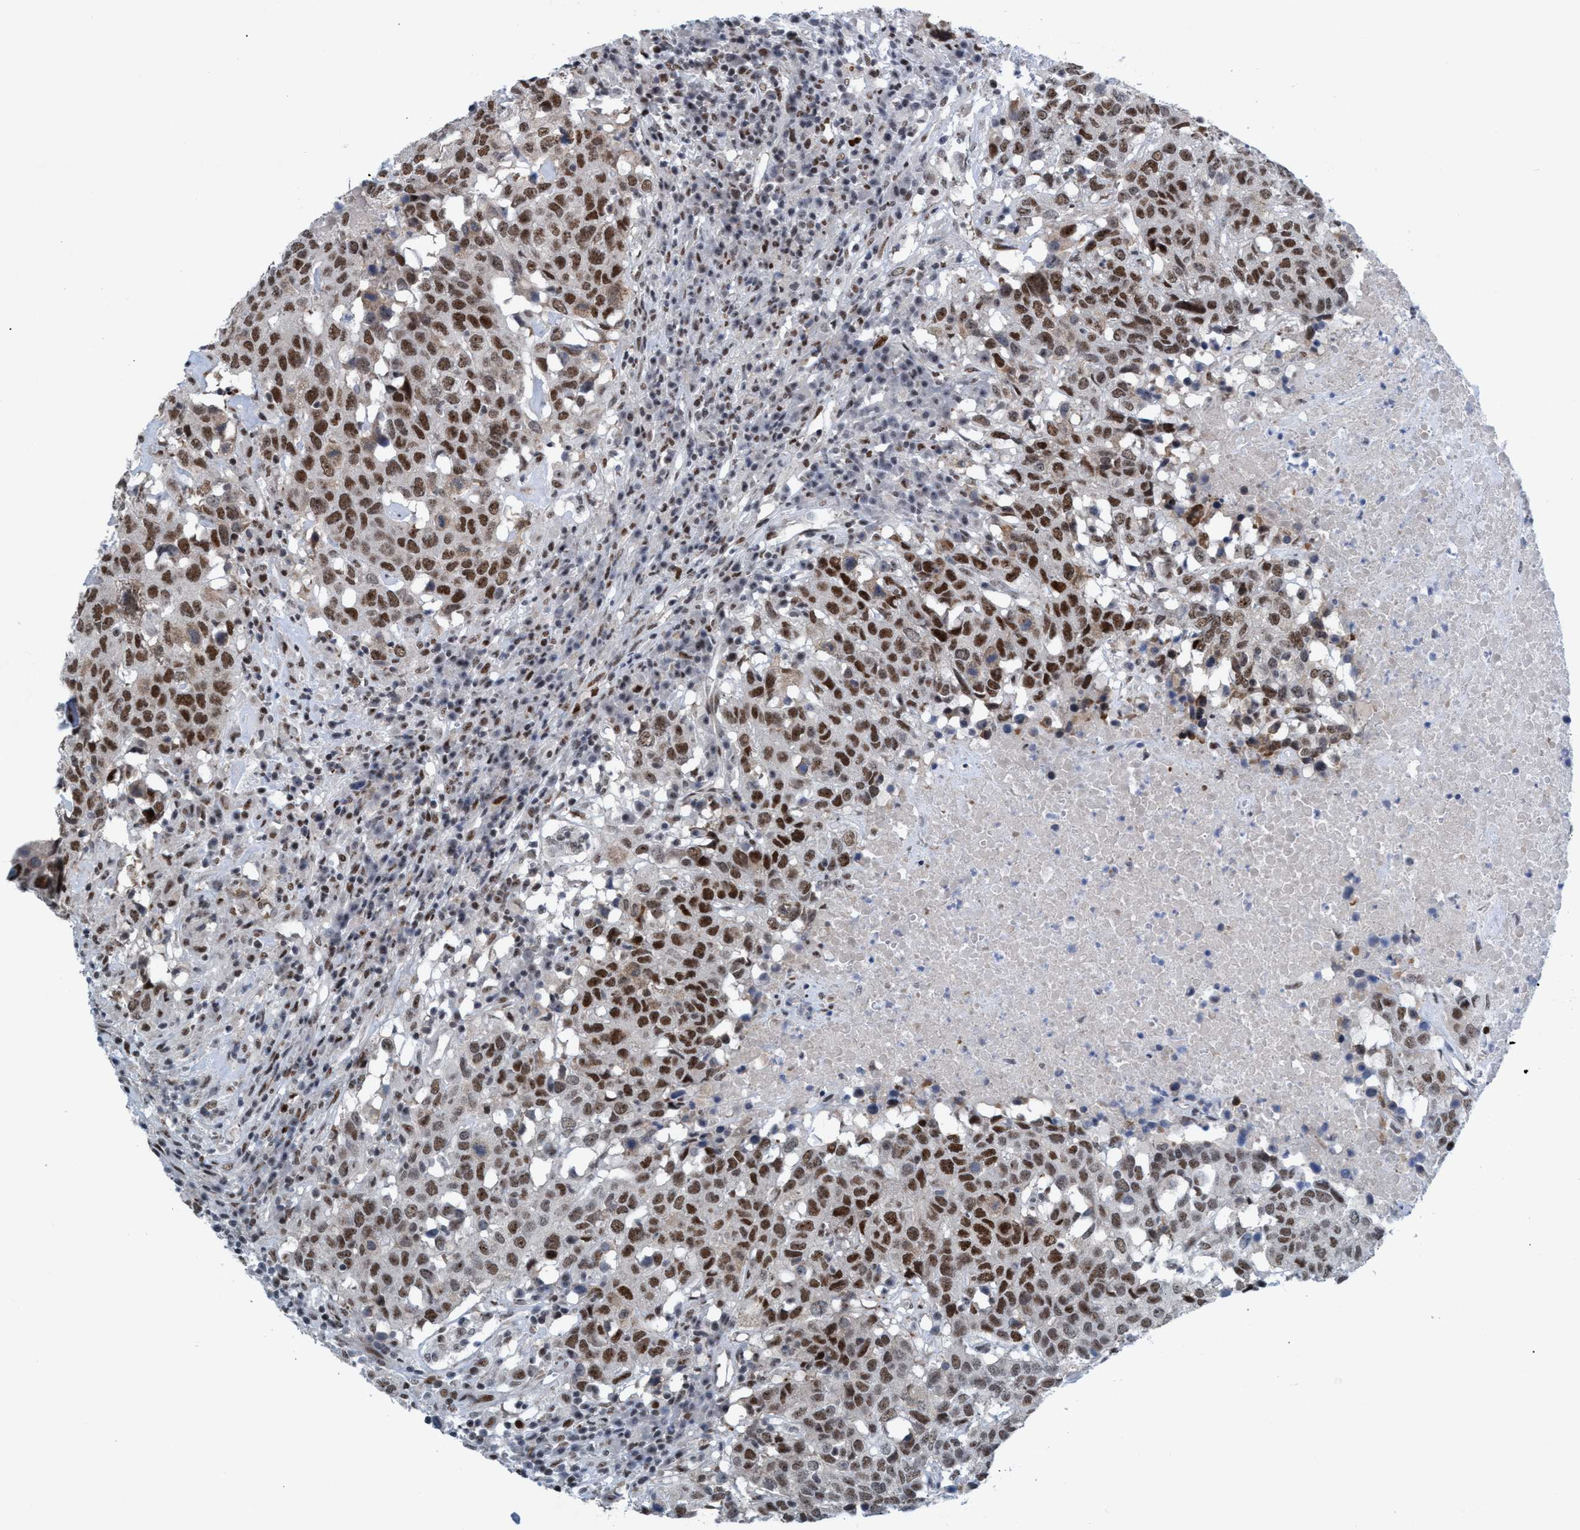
{"staining": {"intensity": "moderate", "quantity": ">75%", "location": "nuclear"}, "tissue": "head and neck cancer", "cell_type": "Tumor cells", "image_type": "cancer", "snomed": [{"axis": "morphology", "description": "Squamous cell carcinoma, NOS"}, {"axis": "topography", "description": "Head-Neck"}], "caption": "Immunohistochemical staining of head and neck squamous cell carcinoma shows medium levels of moderate nuclear staining in about >75% of tumor cells.", "gene": "CWC27", "patient": {"sex": "male", "age": 66}}